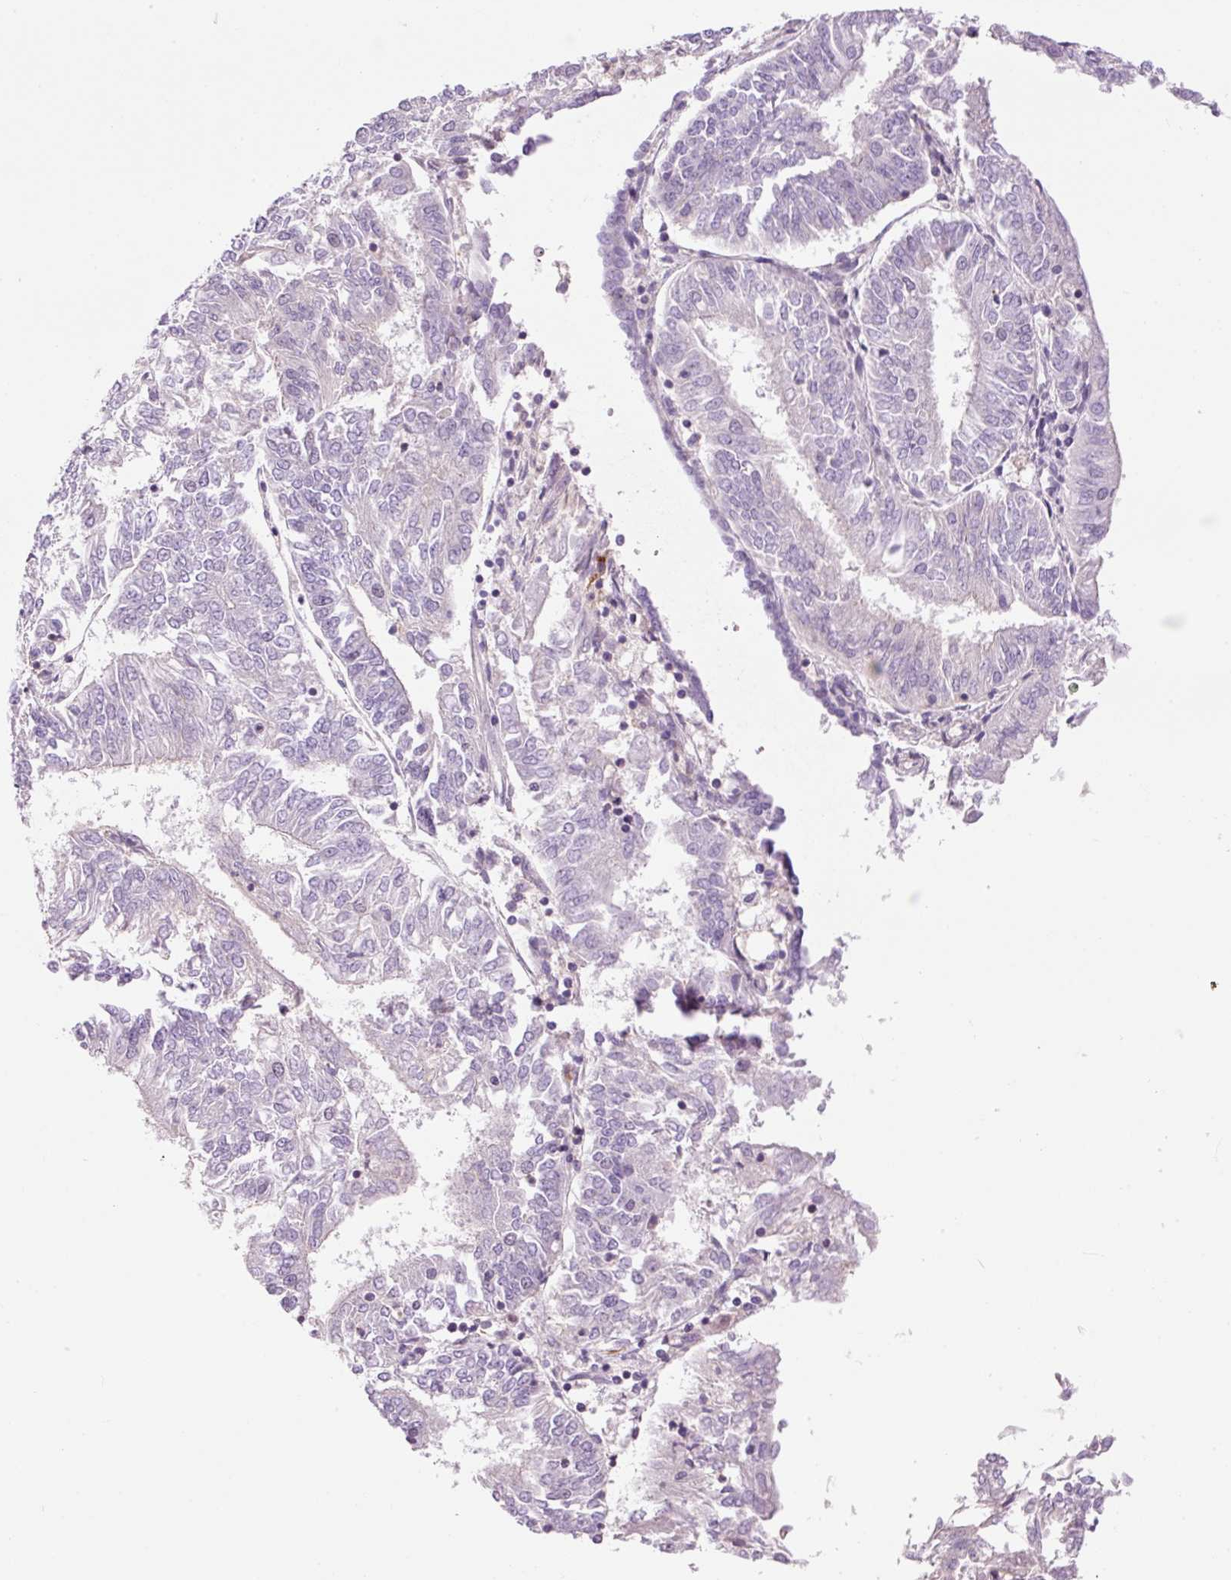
{"staining": {"intensity": "negative", "quantity": "none", "location": "none"}, "tissue": "endometrial cancer", "cell_type": "Tumor cells", "image_type": "cancer", "snomed": [{"axis": "morphology", "description": "Adenocarcinoma, NOS"}, {"axis": "topography", "description": "Endometrium"}], "caption": "Tumor cells are negative for protein expression in human endometrial cancer.", "gene": "HNF1A", "patient": {"sex": "female", "age": 58}}